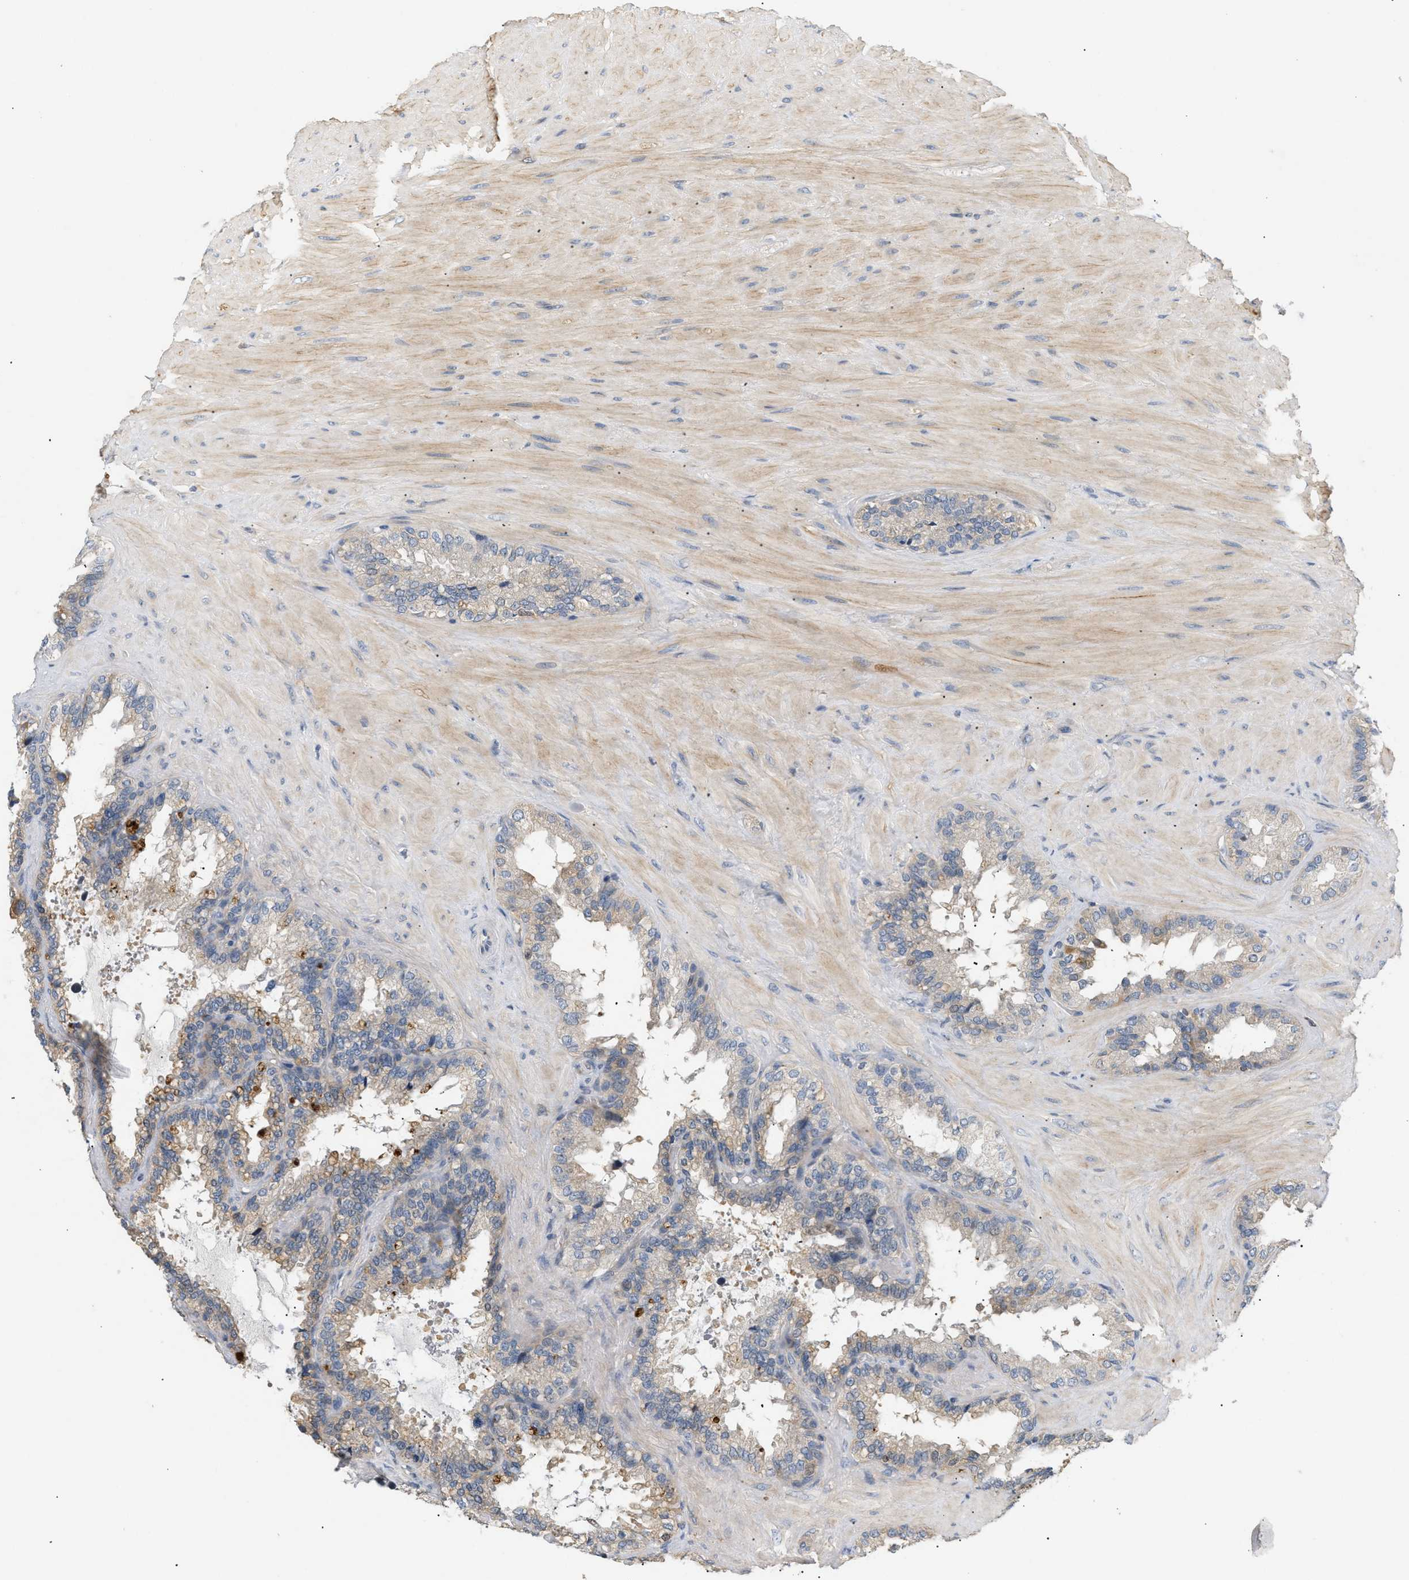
{"staining": {"intensity": "weak", "quantity": "25%-75%", "location": "cytoplasmic/membranous"}, "tissue": "seminal vesicle", "cell_type": "Glandular cells", "image_type": "normal", "snomed": [{"axis": "morphology", "description": "Normal tissue, NOS"}, {"axis": "topography", "description": "Seminal veicle"}], "caption": "Glandular cells reveal weak cytoplasmic/membranous staining in approximately 25%-75% of cells in unremarkable seminal vesicle. The staining was performed using DAB to visualize the protein expression in brown, while the nuclei were stained in blue with hematoxylin (Magnification: 20x).", "gene": "FARS2", "patient": {"sex": "male", "age": 46}}